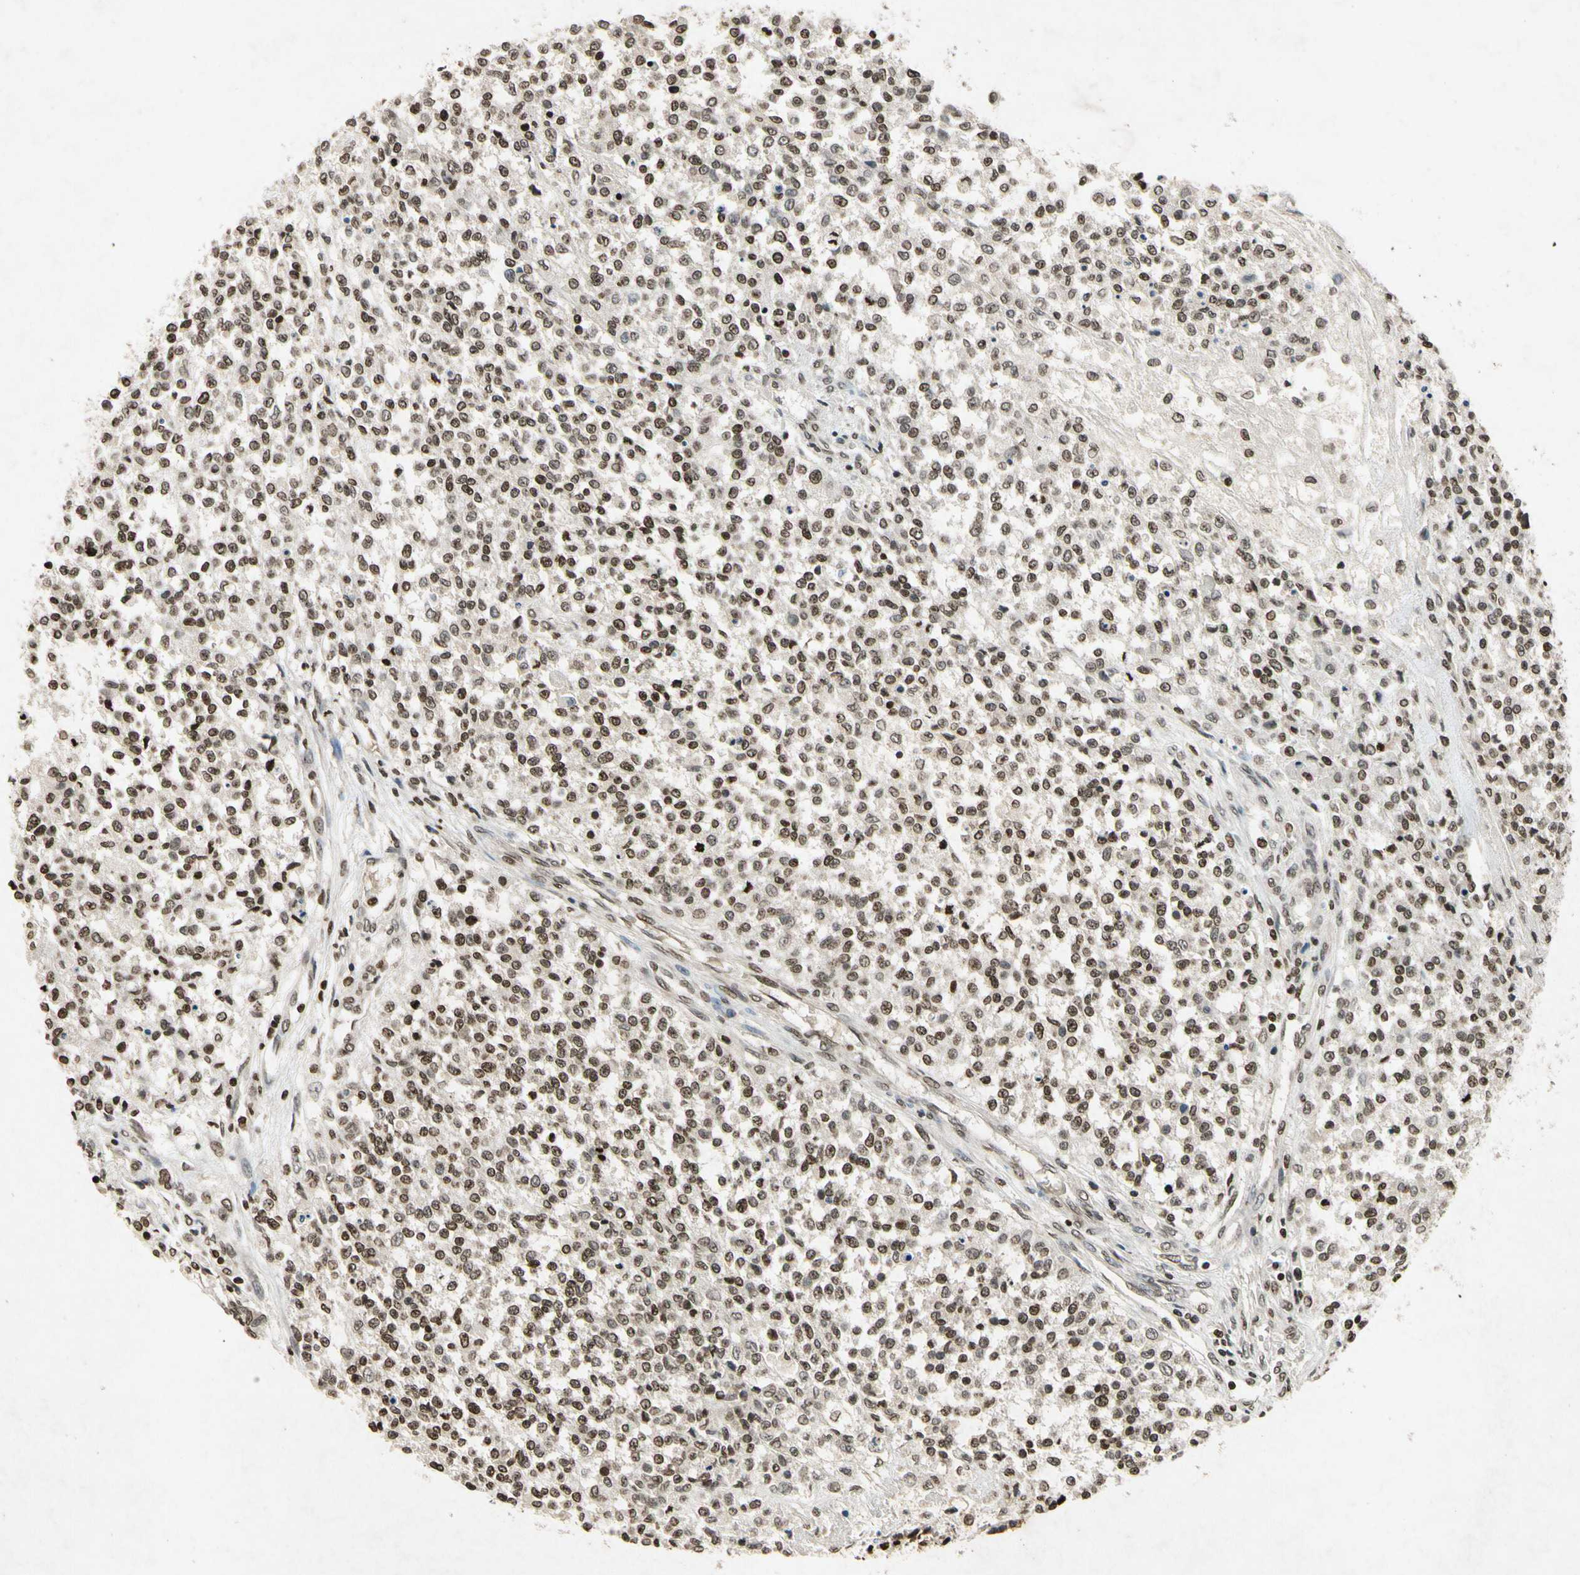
{"staining": {"intensity": "moderate", "quantity": ">75%", "location": "nuclear"}, "tissue": "testis cancer", "cell_type": "Tumor cells", "image_type": "cancer", "snomed": [{"axis": "morphology", "description": "Seminoma, NOS"}, {"axis": "topography", "description": "Testis"}], "caption": "Immunohistochemical staining of testis seminoma shows medium levels of moderate nuclear staining in approximately >75% of tumor cells. The protein of interest is stained brown, and the nuclei are stained in blue (DAB (3,3'-diaminobenzidine) IHC with brightfield microscopy, high magnification).", "gene": "HOXB3", "patient": {"sex": "male", "age": 59}}